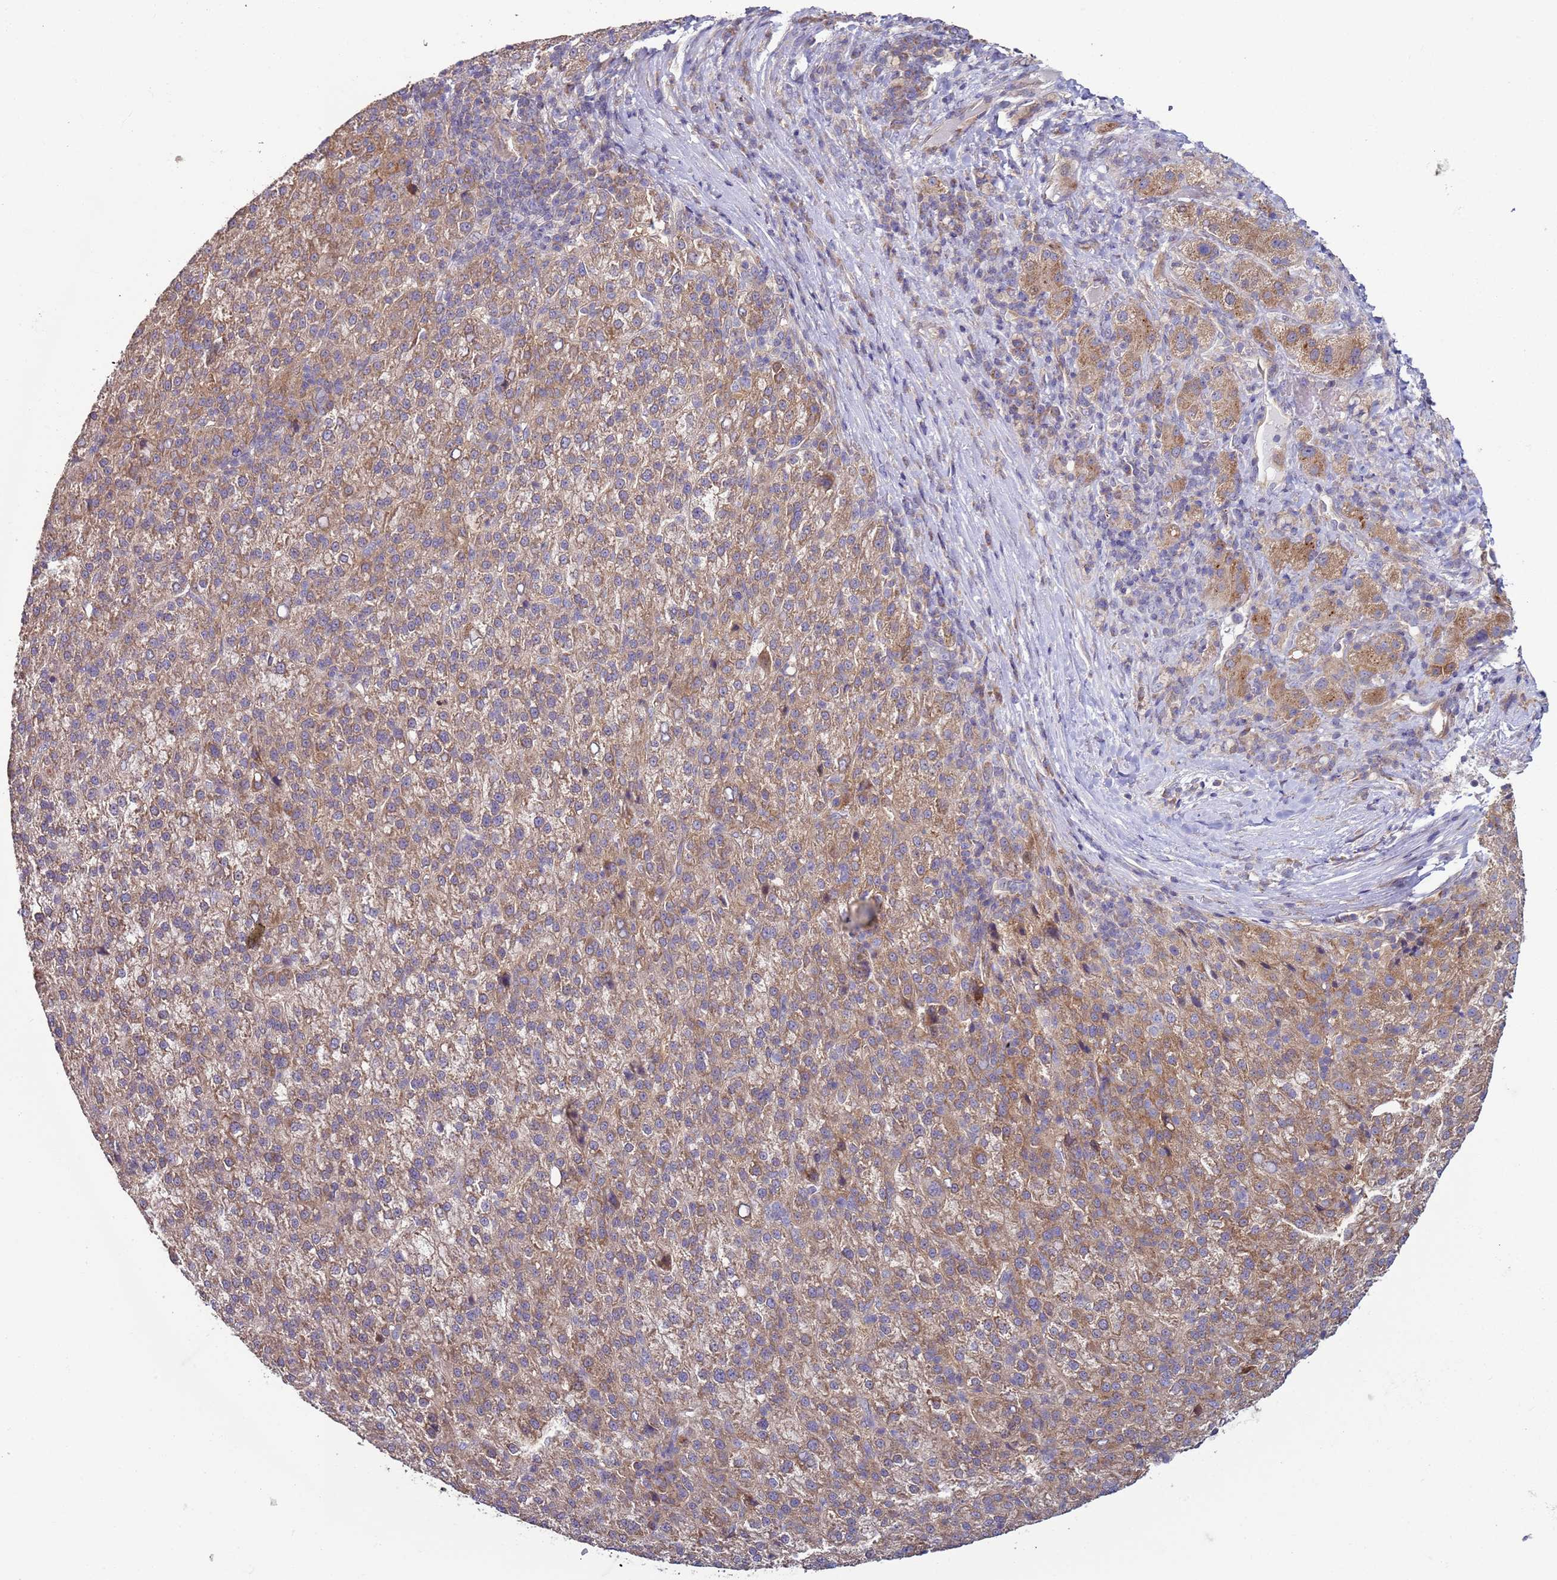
{"staining": {"intensity": "moderate", "quantity": ">75%", "location": "cytoplasmic/membranous"}, "tissue": "liver cancer", "cell_type": "Tumor cells", "image_type": "cancer", "snomed": [{"axis": "morphology", "description": "Carcinoma, Hepatocellular, NOS"}, {"axis": "topography", "description": "Liver"}], "caption": "Brown immunohistochemical staining in liver cancer (hepatocellular carcinoma) shows moderate cytoplasmic/membranous expression in about >75% of tumor cells.", "gene": "DIP2B", "patient": {"sex": "female", "age": 58}}